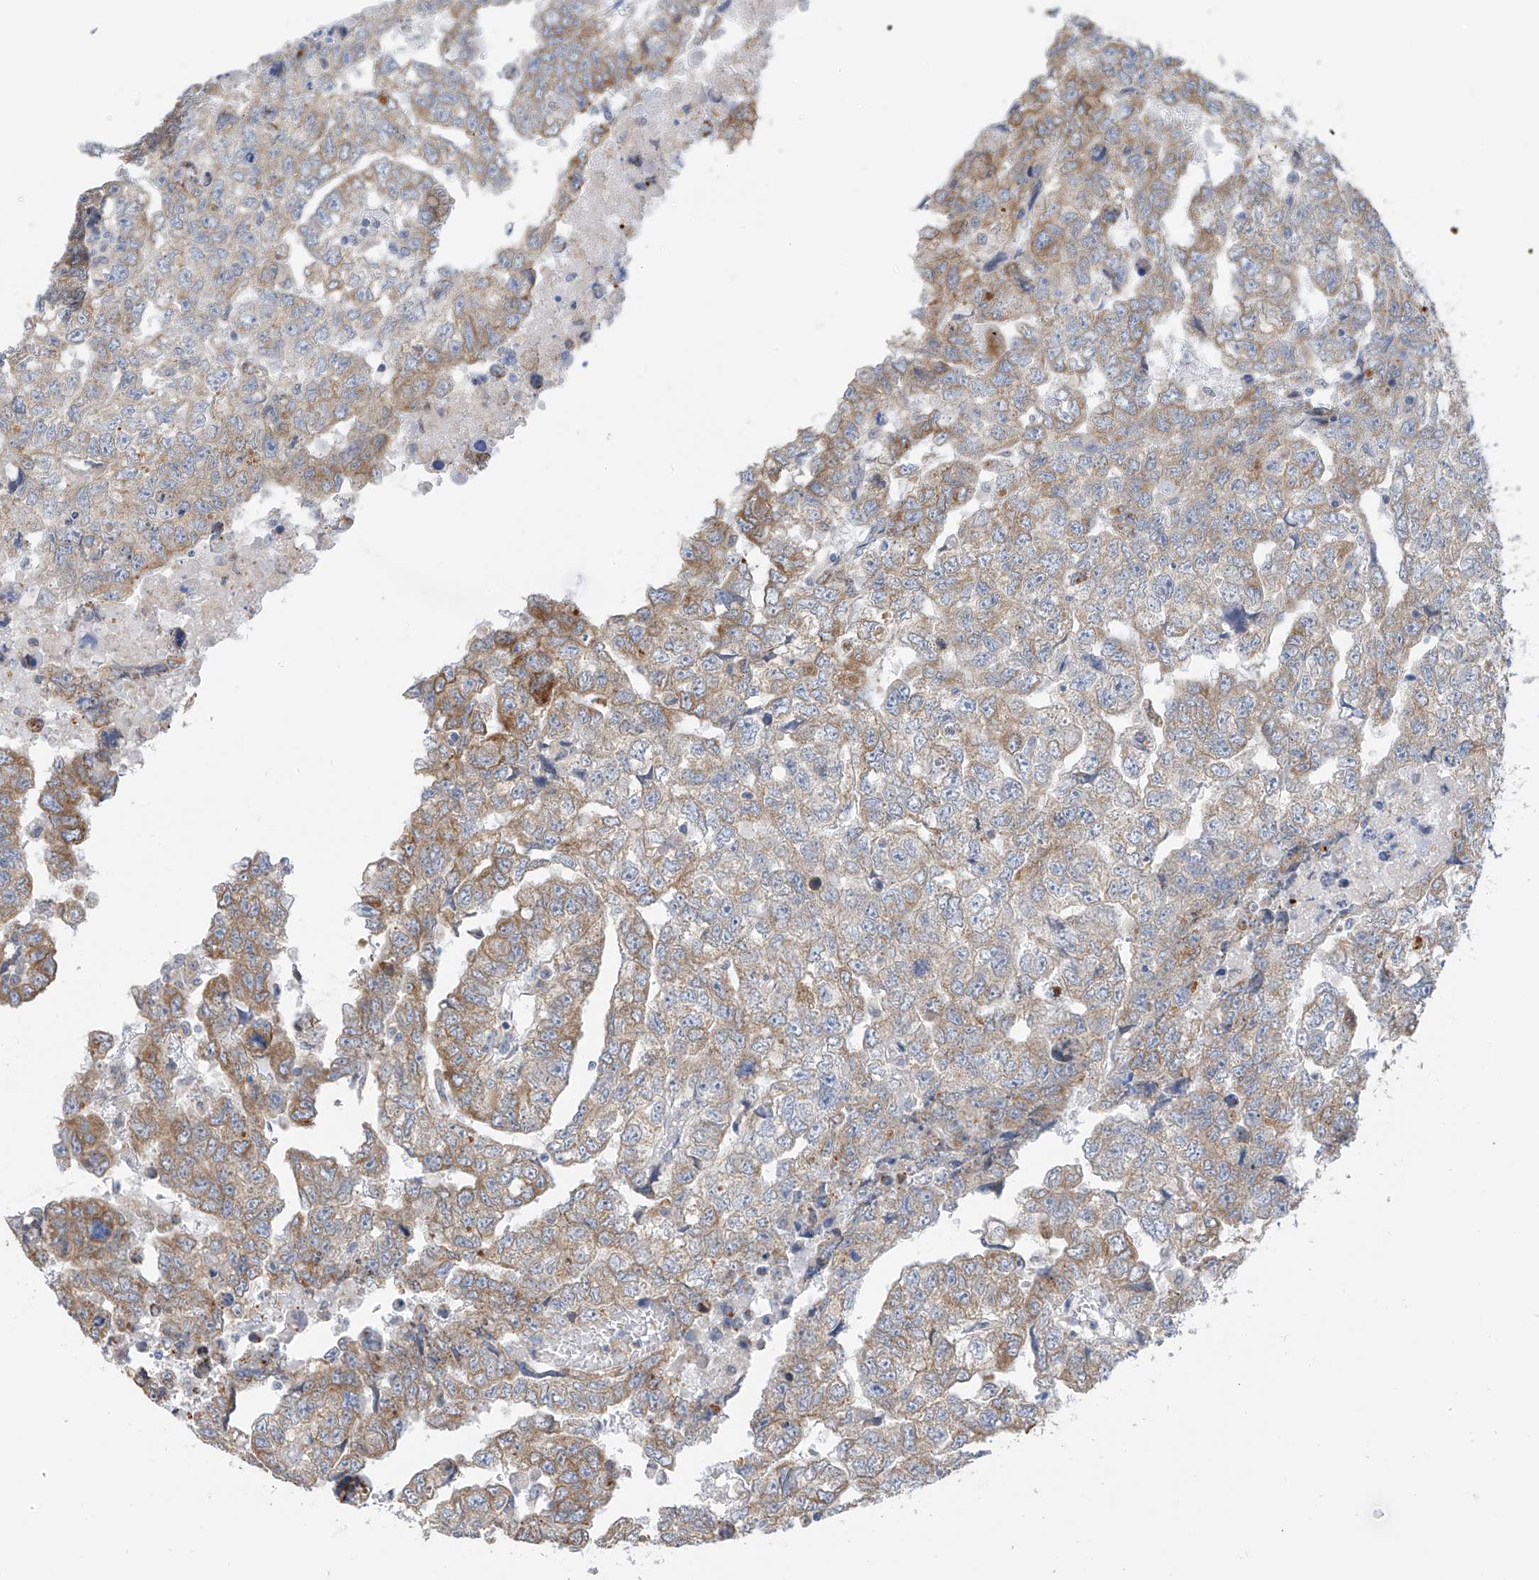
{"staining": {"intensity": "moderate", "quantity": "25%-75%", "location": "cytoplasmic/membranous"}, "tissue": "testis cancer", "cell_type": "Tumor cells", "image_type": "cancer", "snomed": [{"axis": "morphology", "description": "Carcinoma, Embryonal, NOS"}, {"axis": "topography", "description": "Testis"}], "caption": "Brown immunohistochemical staining in embryonal carcinoma (testis) displays moderate cytoplasmic/membranous expression in about 25%-75% of tumor cells. (brown staining indicates protein expression, while blue staining denotes nuclei).", "gene": "REC8", "patient": {"sex": "male", "age": 36}}